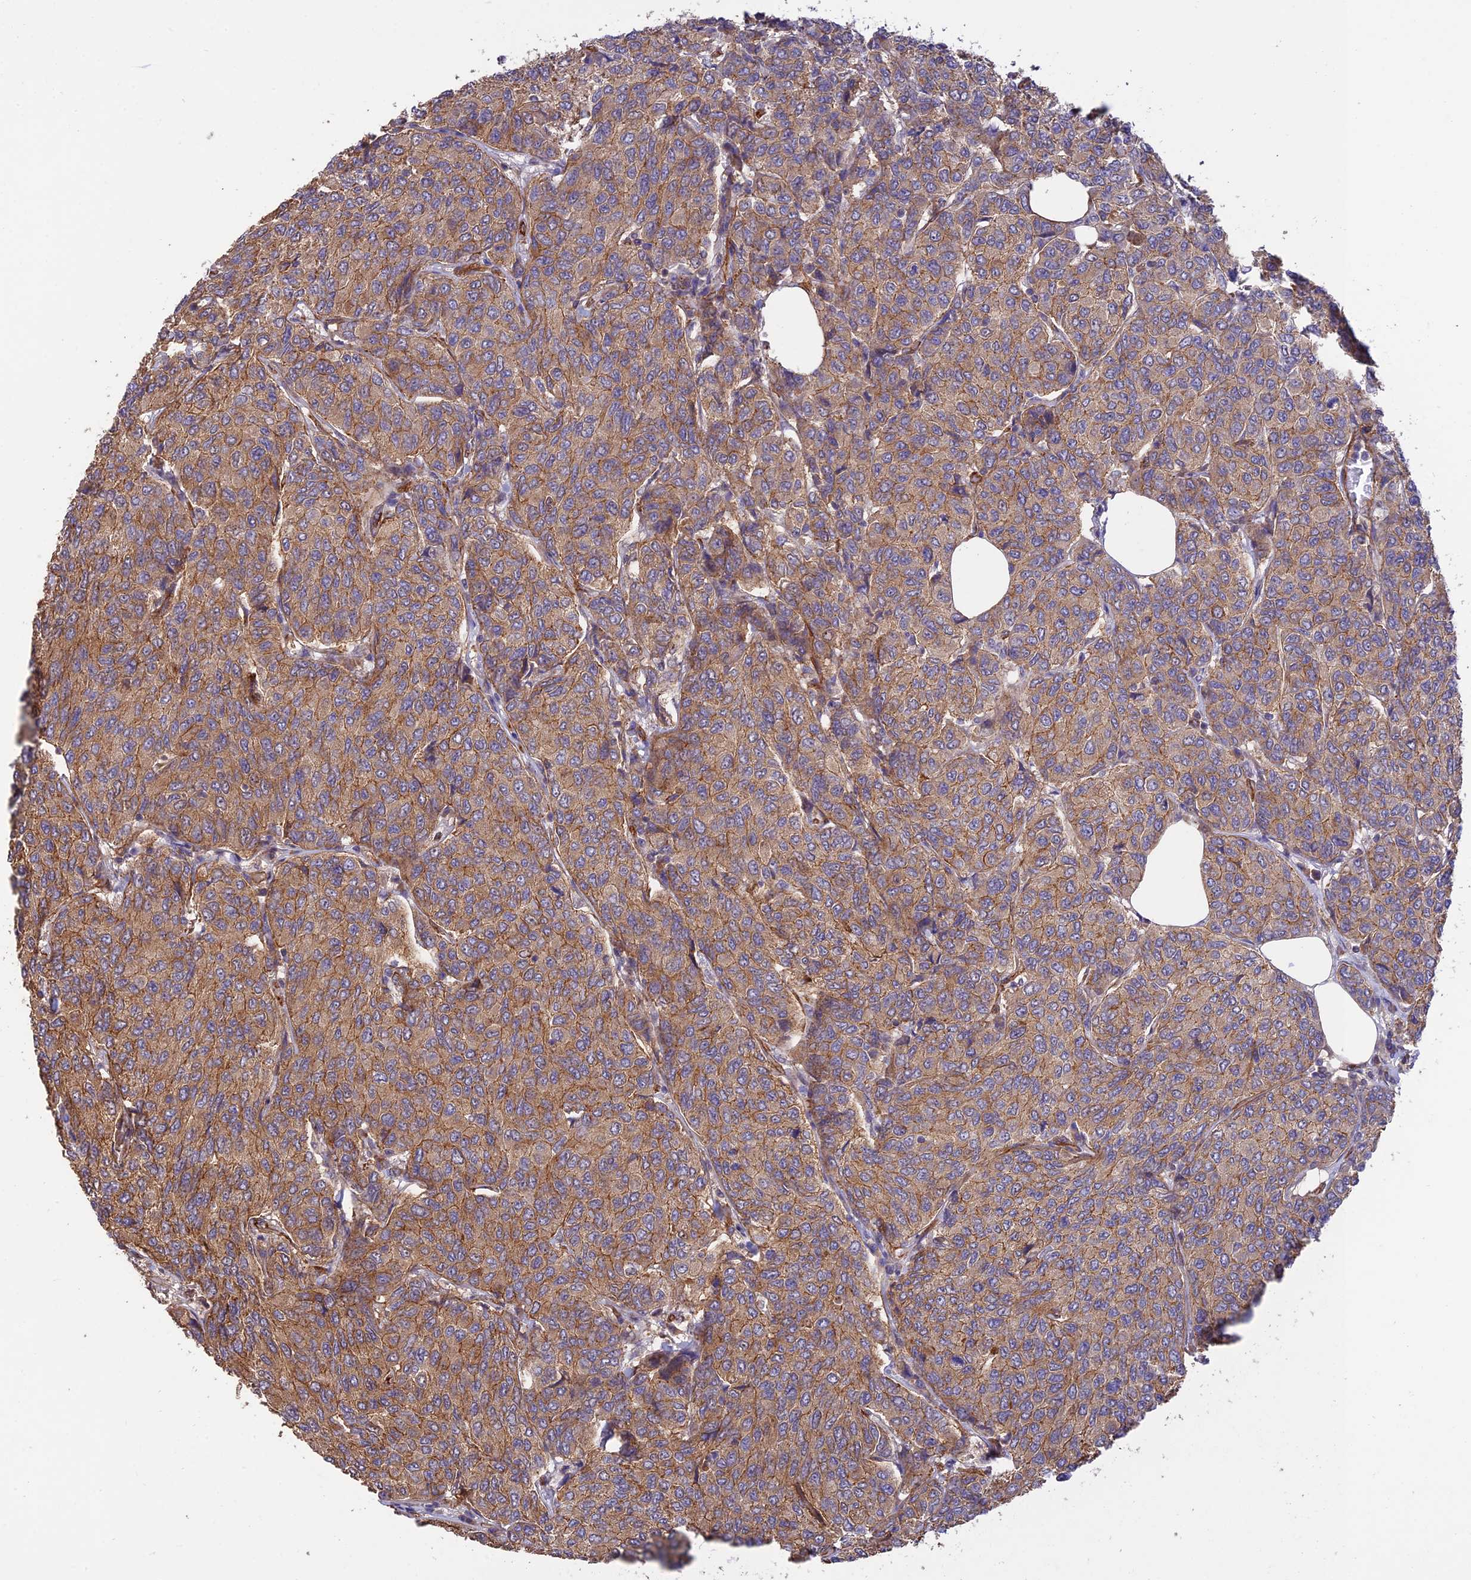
{"staining": {"intensity": "moderate", "quantity": ">75%", "location": "cytoplasmic/membranous"}, "tissue": "breast cancer", "cell_type": "Tumor cells", "image_type": "cancer", "snomed": [{"axis": "morphology", "description": "Duct carcinoma"}, {"axis": "topography", "description": "Breast"}], "caption": "Protein staining of breast cancer tissue demonstrates moderate cytoplasmic/membranous positivity in approximately >75% of tumor cells.", "gene": "HOMER2", "patient": {"sex": "female", "age": 55}}